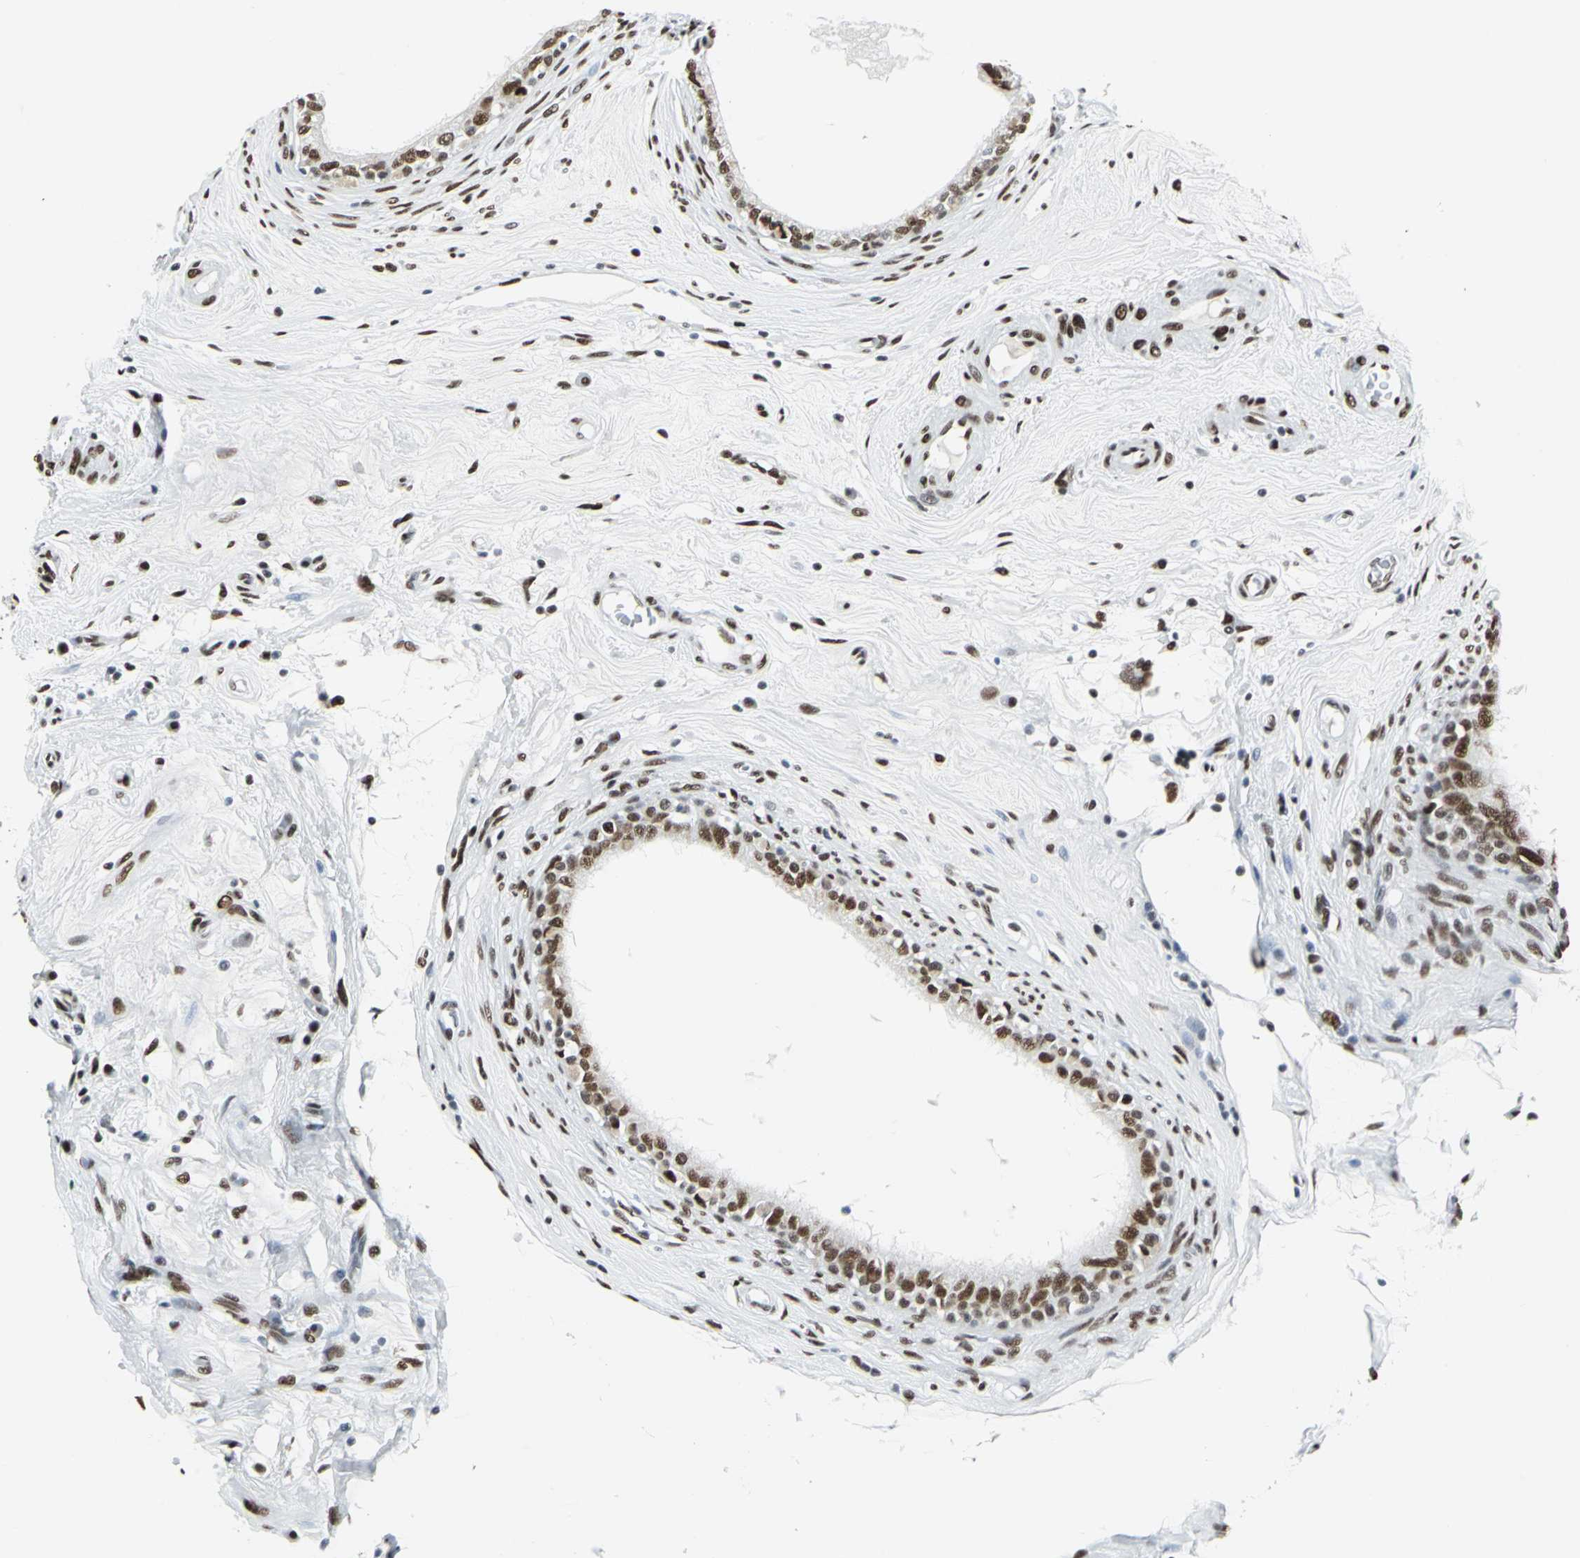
{"staining": {"intensity": "strong", "quantity": ">75%", "location": "nuclear"}, "tissue": "epididymis", "cell_type": "Glandular cells", "image_type": "normal", "snomed": [{"axis": "morphology", "description": "Normal tissue, NOS"}, {"axis": "morphology", "description": "Inflammation, NOS"}, {"axis": "topography", "description": "Epididymis"}], "caption": "Brown immunohistochemical staining in unremarkable human epididymis shows strong nuclear staining in about >75% of glandular cells. Ihc stains the protein in brown and the nuclei are stained blue.", "gene": "HDAC2", "patient": {"sex": "male", "age": 84}}